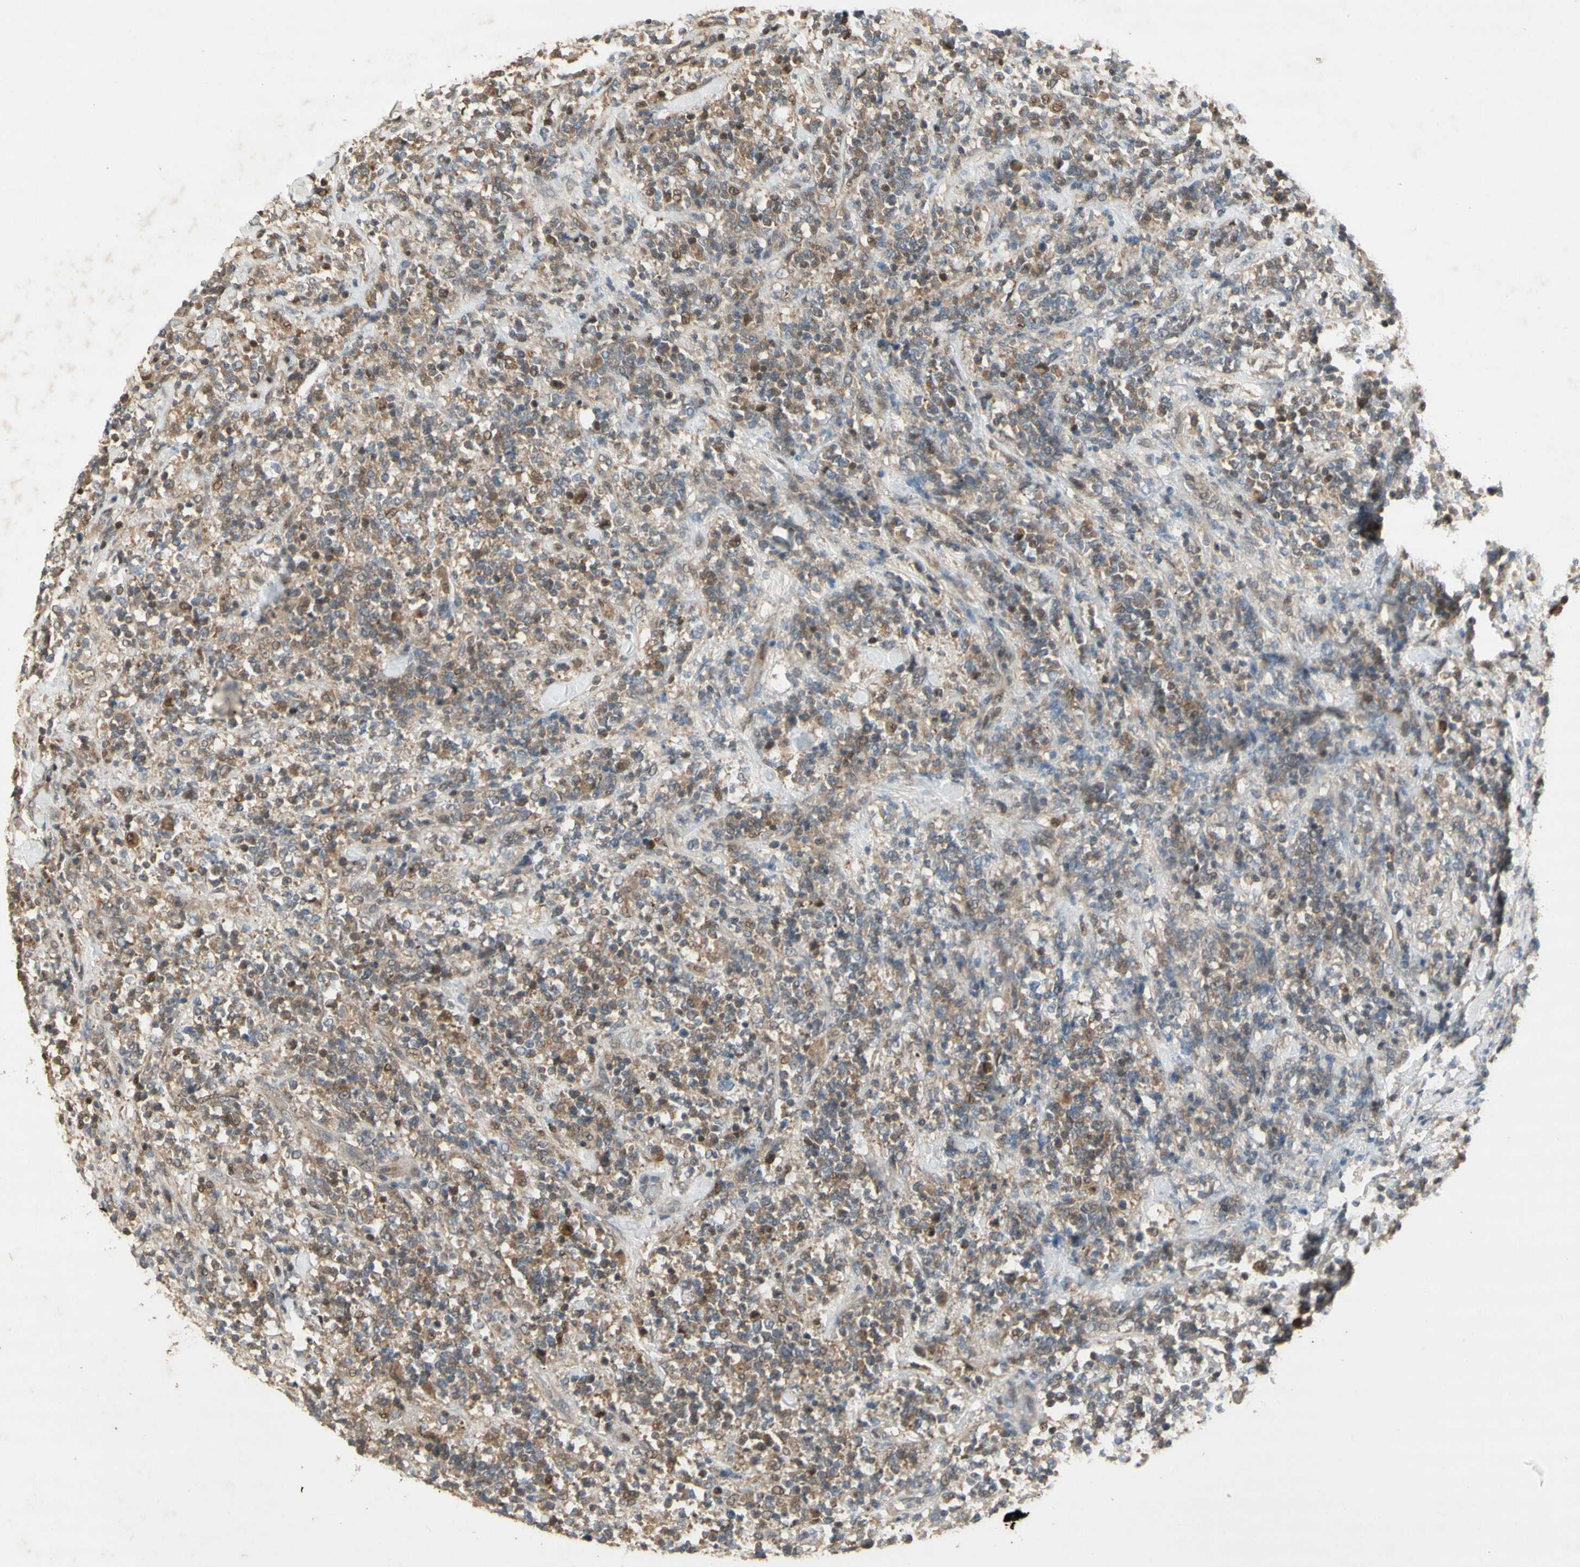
{"staining": {"intensity": "weak", "quantity": "<25%", "location": "cytoplasmic/membranous"}, "tissue": "lymphoma", "cell_type": "Tumor cells", "image_type": "cancer", "snomed": [{"axis": "morphology", "description": "Malignant lymphoma, non-Hodgkin's type, High grade"}, {"axis": "topography", "description": "Soft tissue"}], "caption": "There is no significant expression in tumor cells of high-grade malignant lymphoma, non-Hodgkin's type.", "gene": "NRG4", "patient": {"sex": "male", "age": 18}}